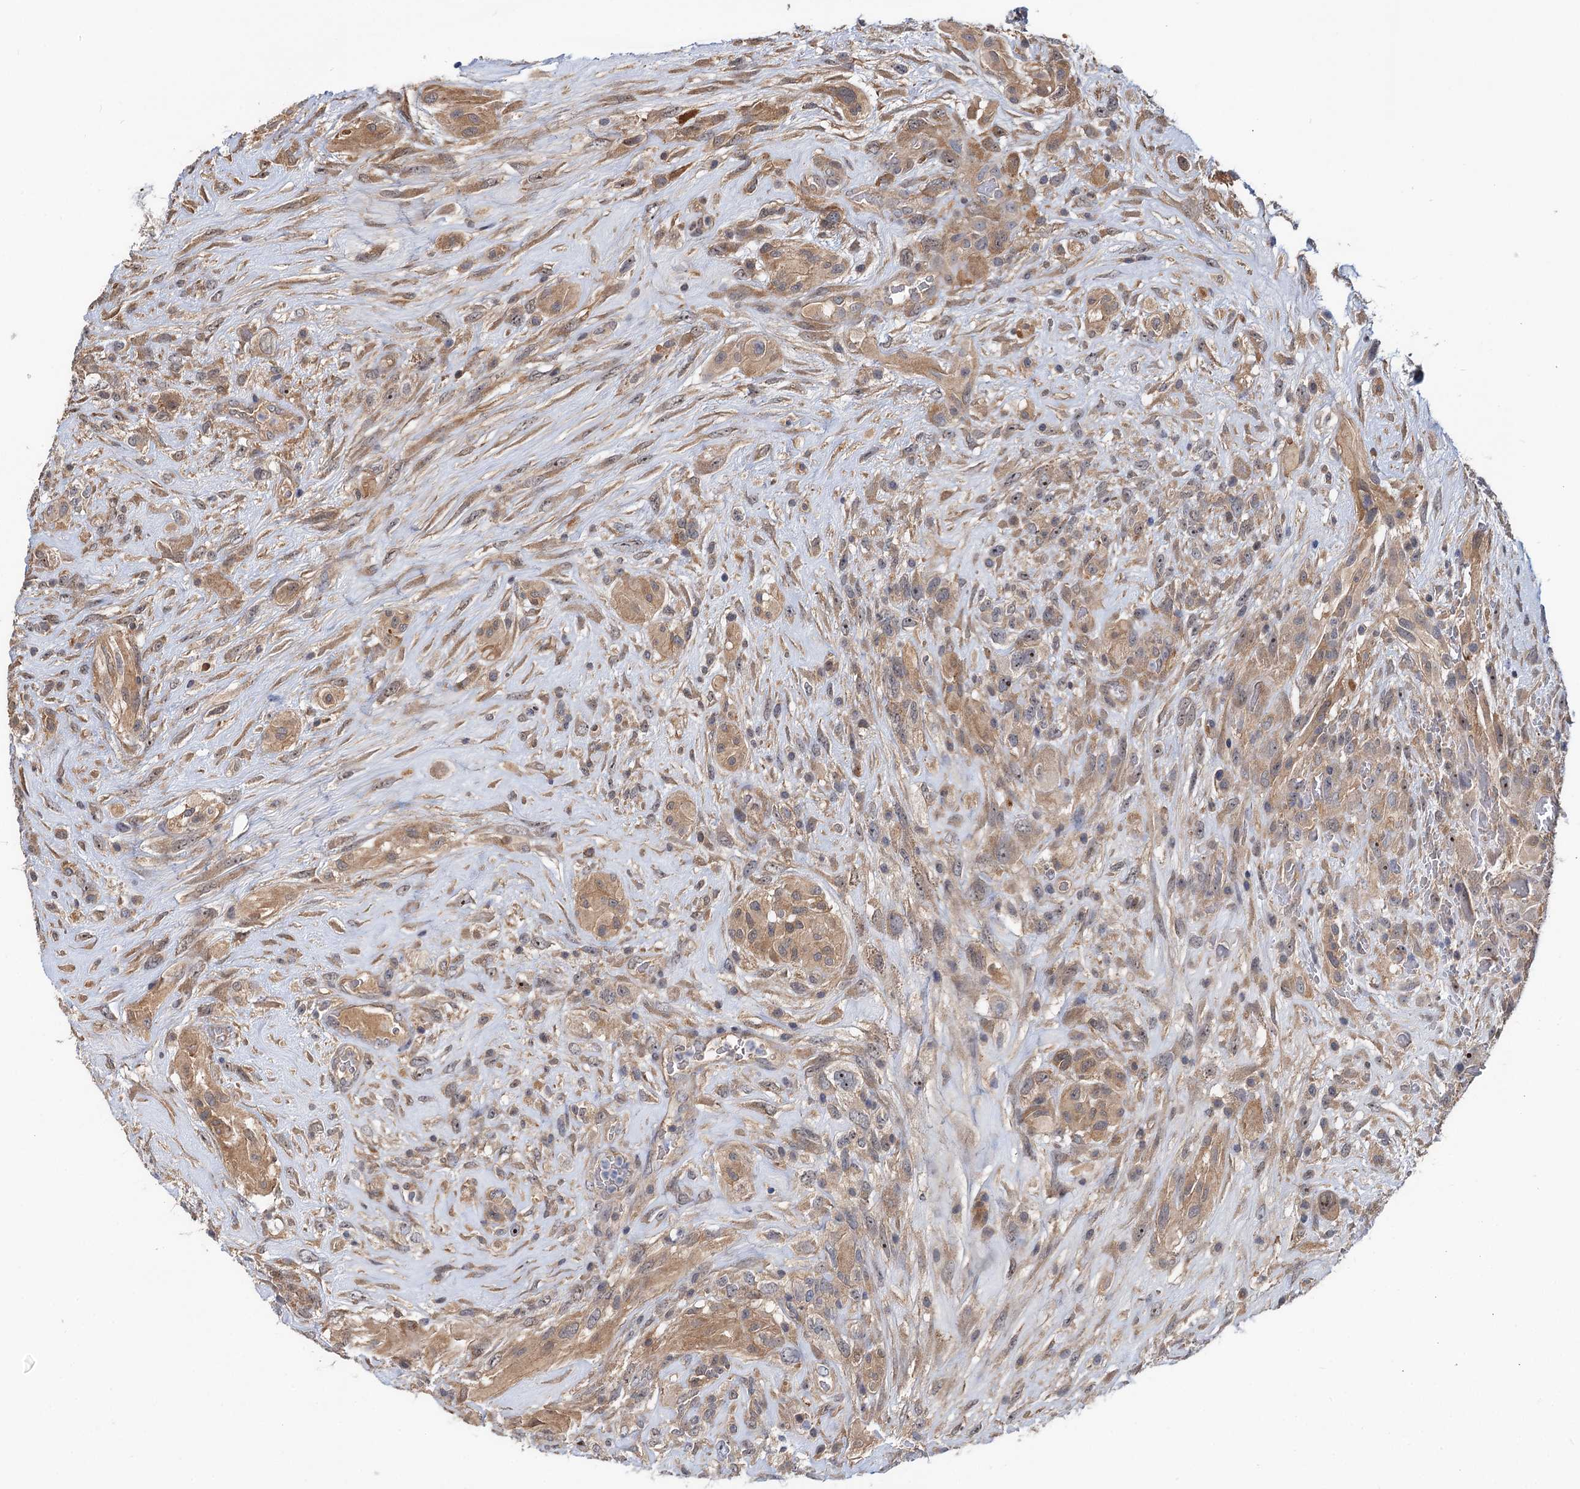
{"staining": {"intensity": "moderate", "quantity": "25%-75%", "location": "cytoplasmic/membranous,nuclear"}, "tissue": "glioma", "cell_type": "Tumor cells", "image_type": "cancer", "snomed": [{"axis": "morphology", "description": "Glioma, malignant, High grade"}, {"axis": "topography", "description": "Brain"}], "caption": "Protein expression by IHC exhibits moderate cytoplasmic/membranous and nuclear staining in about 25%-75% of tumor cells in high-grade glioma (malignant). The protein is stained brown, and the nuclei are stained in blue (DAB (3,3'-diaminobenzidine) IHC with brightfield microscopy, high magnification).", "gene": "SNX15", "patient": {"sex": "male", "age": 61}}